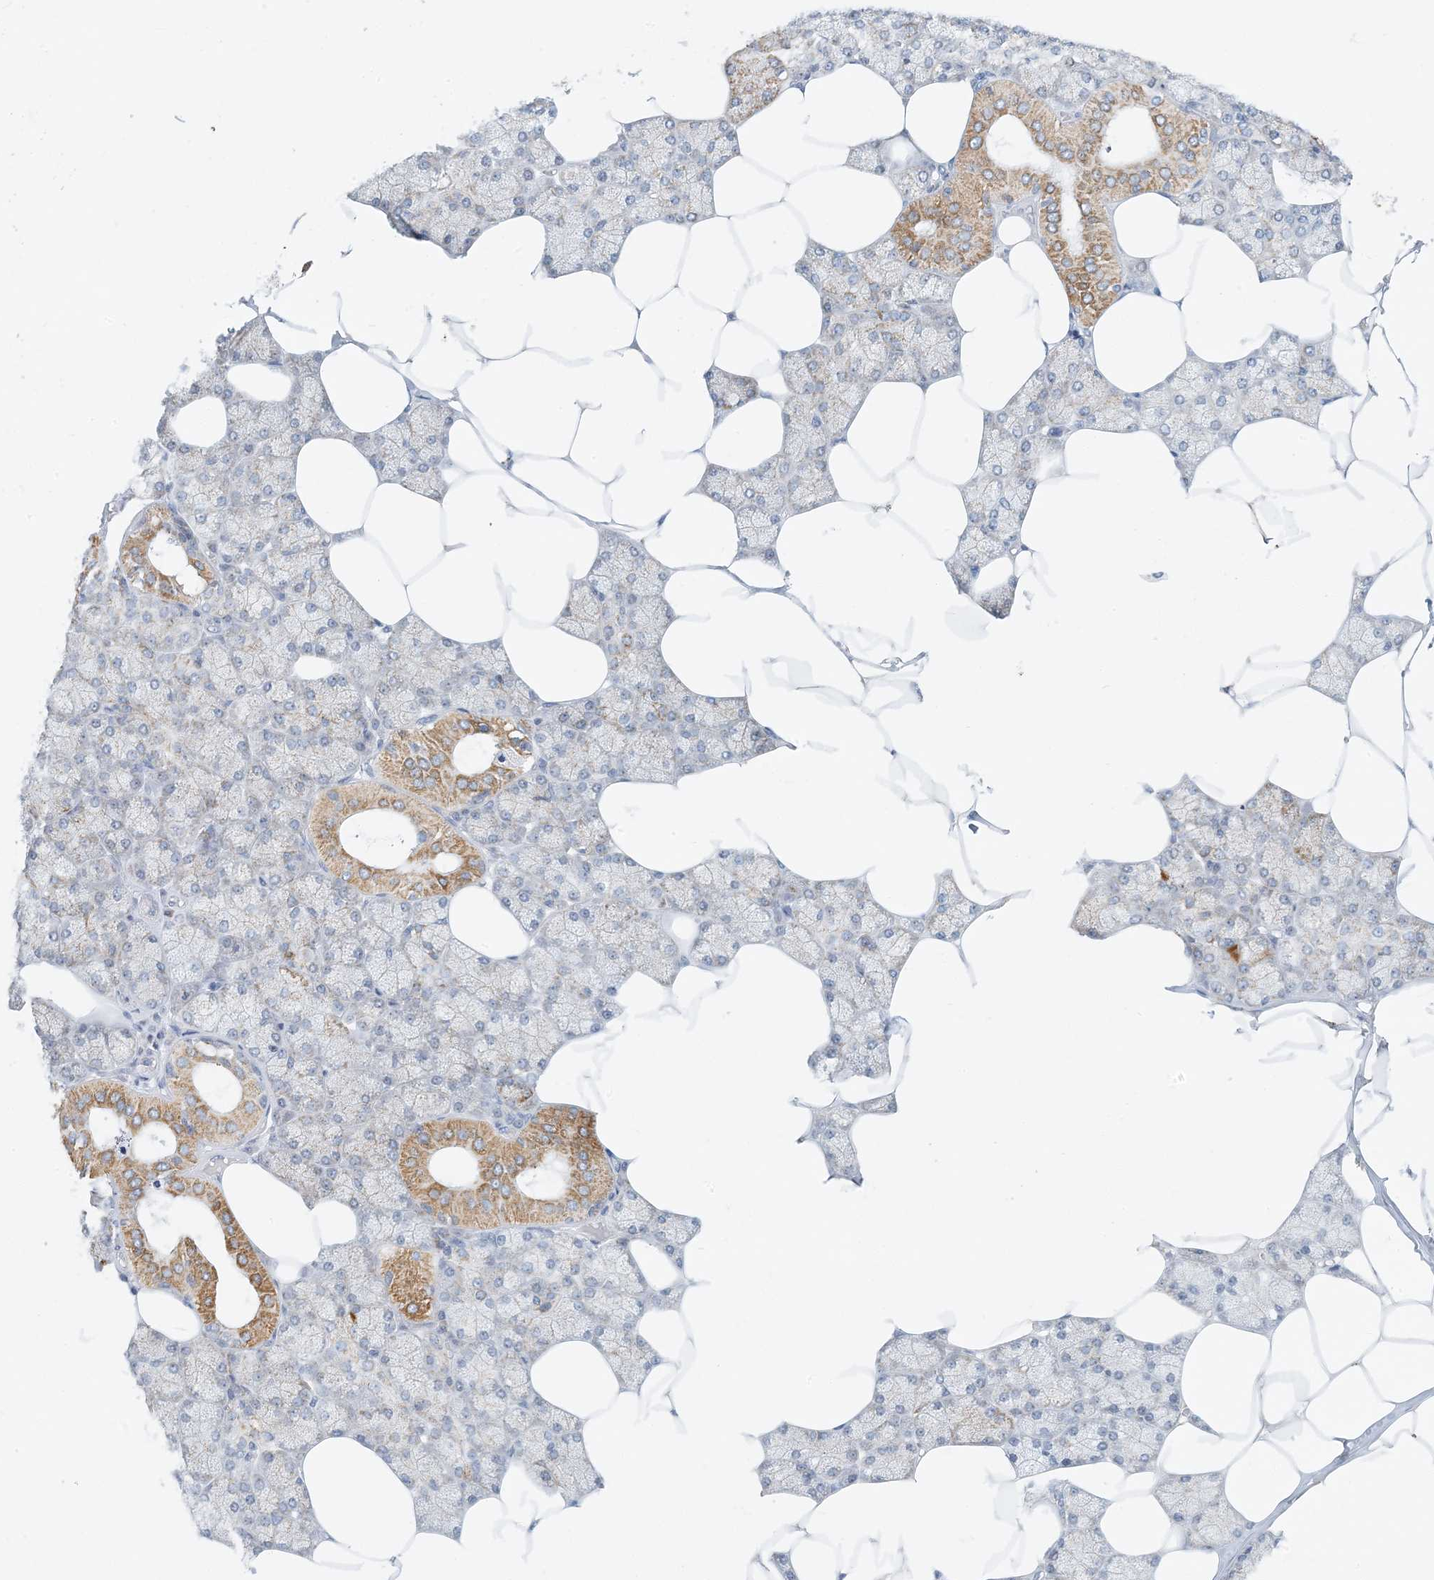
{"staining": {"intensity": "moderate", "quantity": "<25%", "location": "cytoplasmic/membranous"}, "tissue": "salivary gland", "cell_type": "Glandular cells", "image_type": "normal", "snomed": [{"axis": "morphology", "description": "Normal tissue, NOS"}, {"axis": "topography", "description": "Salivary gland"}], "caption": "Unremarkable salivary gland reveals moderate cytoplasmic/membranous positivity in approximately <25% of glandular cells (Brightfield microscopy of DAB IHC at high magnification)..", "gene": "BDH1", "patient": {"sex": "male", "age": 62}}